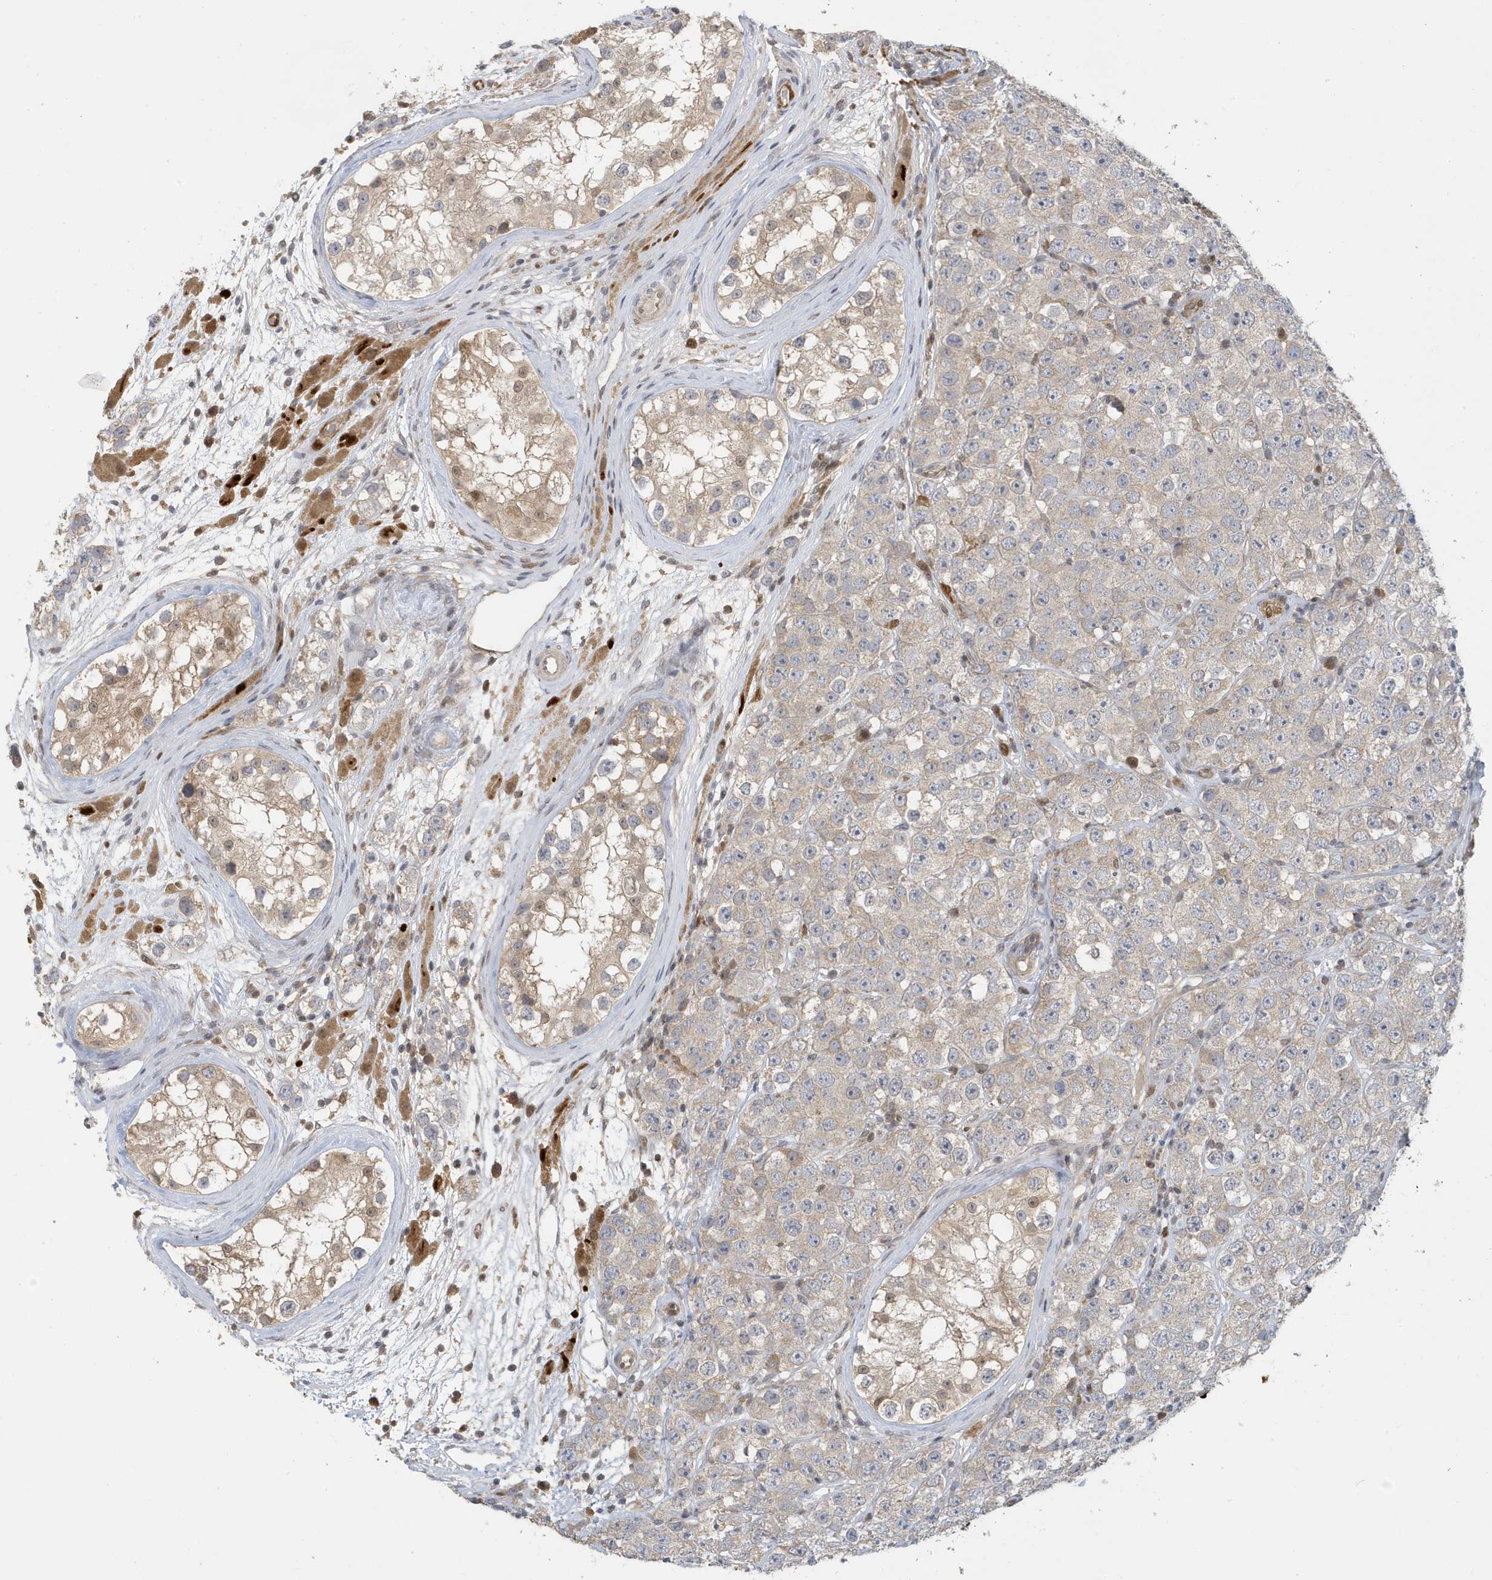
{"staining": {"intensity": "weak", "quantity": ">75%", "location": "cytoplasmic/membranous"}, "tissue": "testis cancer", "cell_type": "Tumor cells", "image_type": "cancer", "snomed": [{"axis": "morphology", "description": "Seminoma, NOS"}, {"axis": "topography", "description": "Testis"}], "caption": "Testis seminoma tissue exhibits weak cytoplasmic/membranous expression in about >75% of tumor cells, visualized by immunohistochemistry. (Brightfield microscopy of DAB IHC at high magnification).", "gene": "NCOA7", "patient": {"sex": "male", "age": 28}}